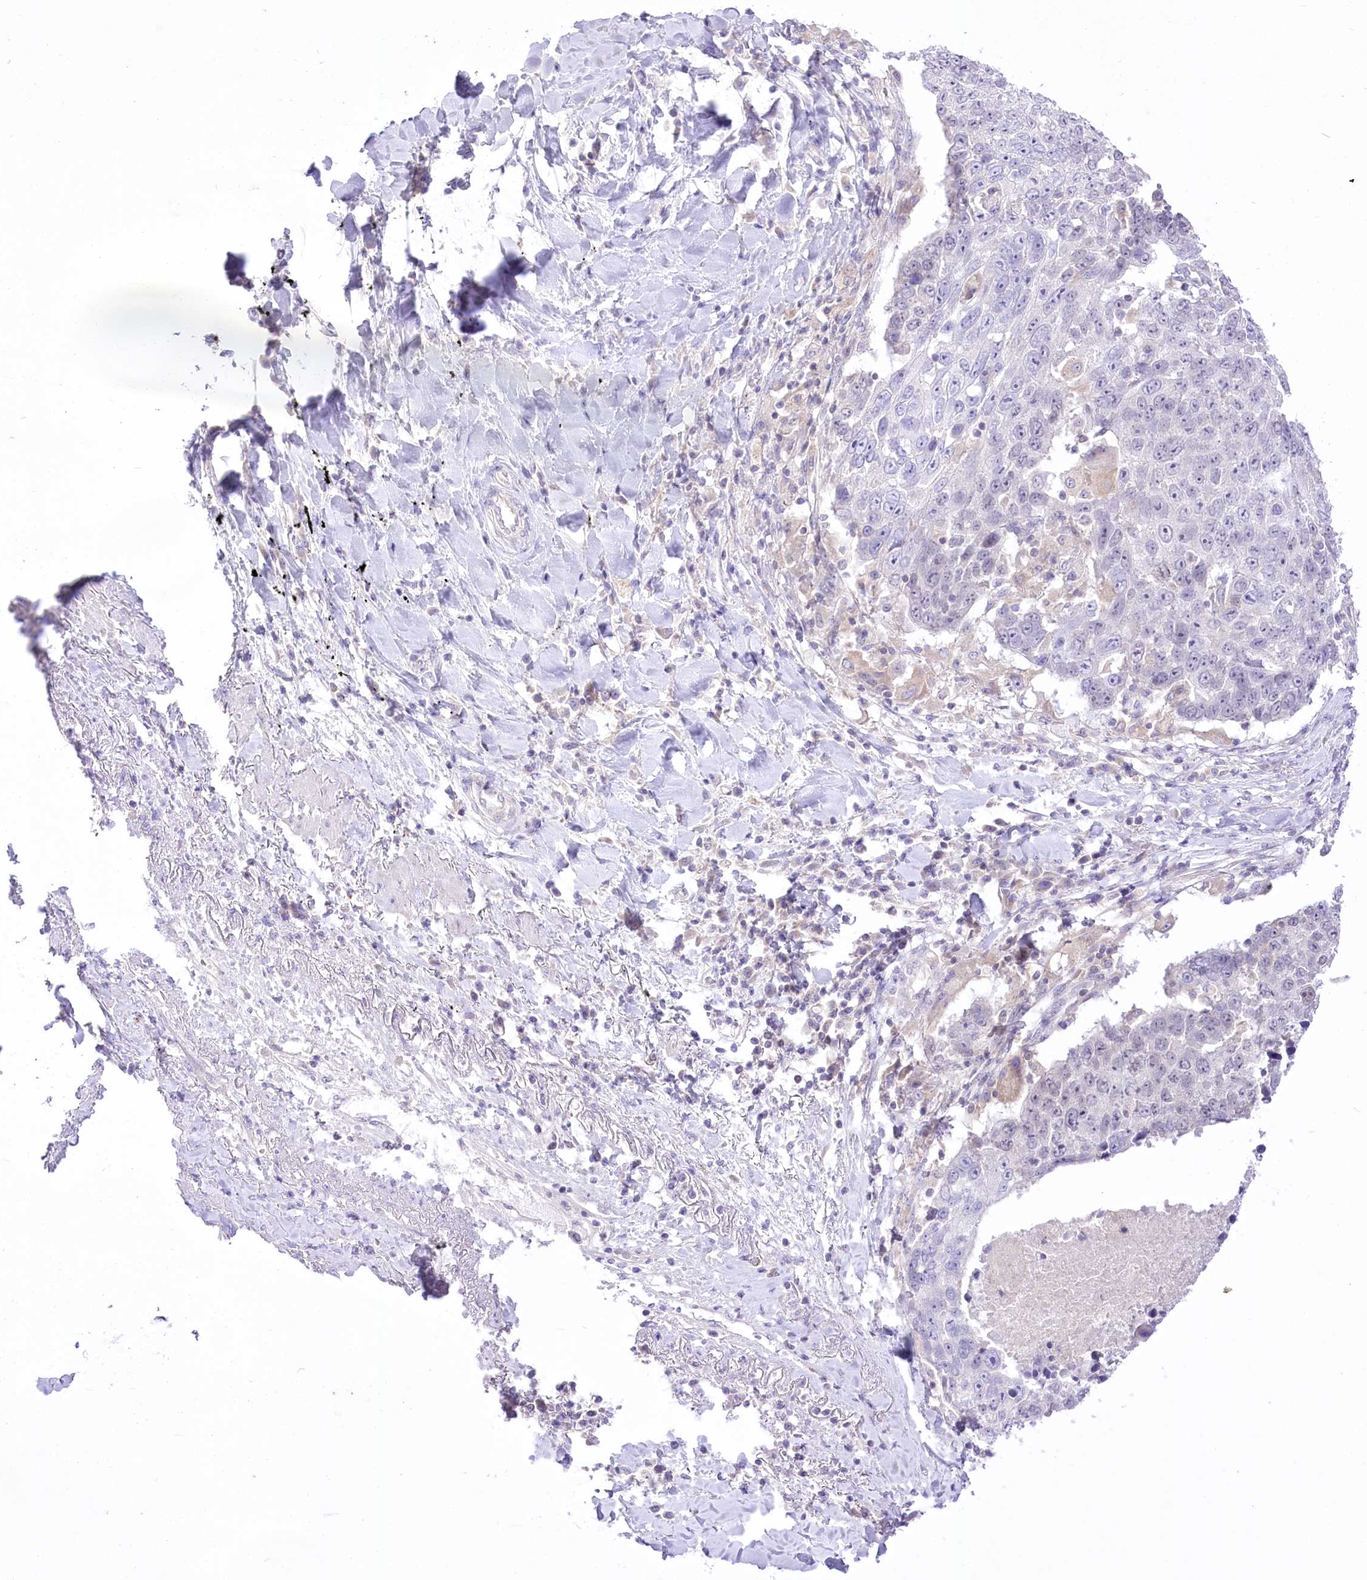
{"staining": {"intensity": "negative", "quantity": "none", "location": "none"}, "tissue": "lung cancer", "cell_type": "Tumor cells", "image_type": "cancer", "snomed": [{"axis": "morphology", "description": "Squamous cell carcinoma, NOS"}, {"axis": "topography", "description": "Lung"}], "caption": "Tumor cells are negative for brown protein staining in lung squamous cell carcinoma.", "gene": "HELT", "patient": {"sex": "male", "age": 66}}